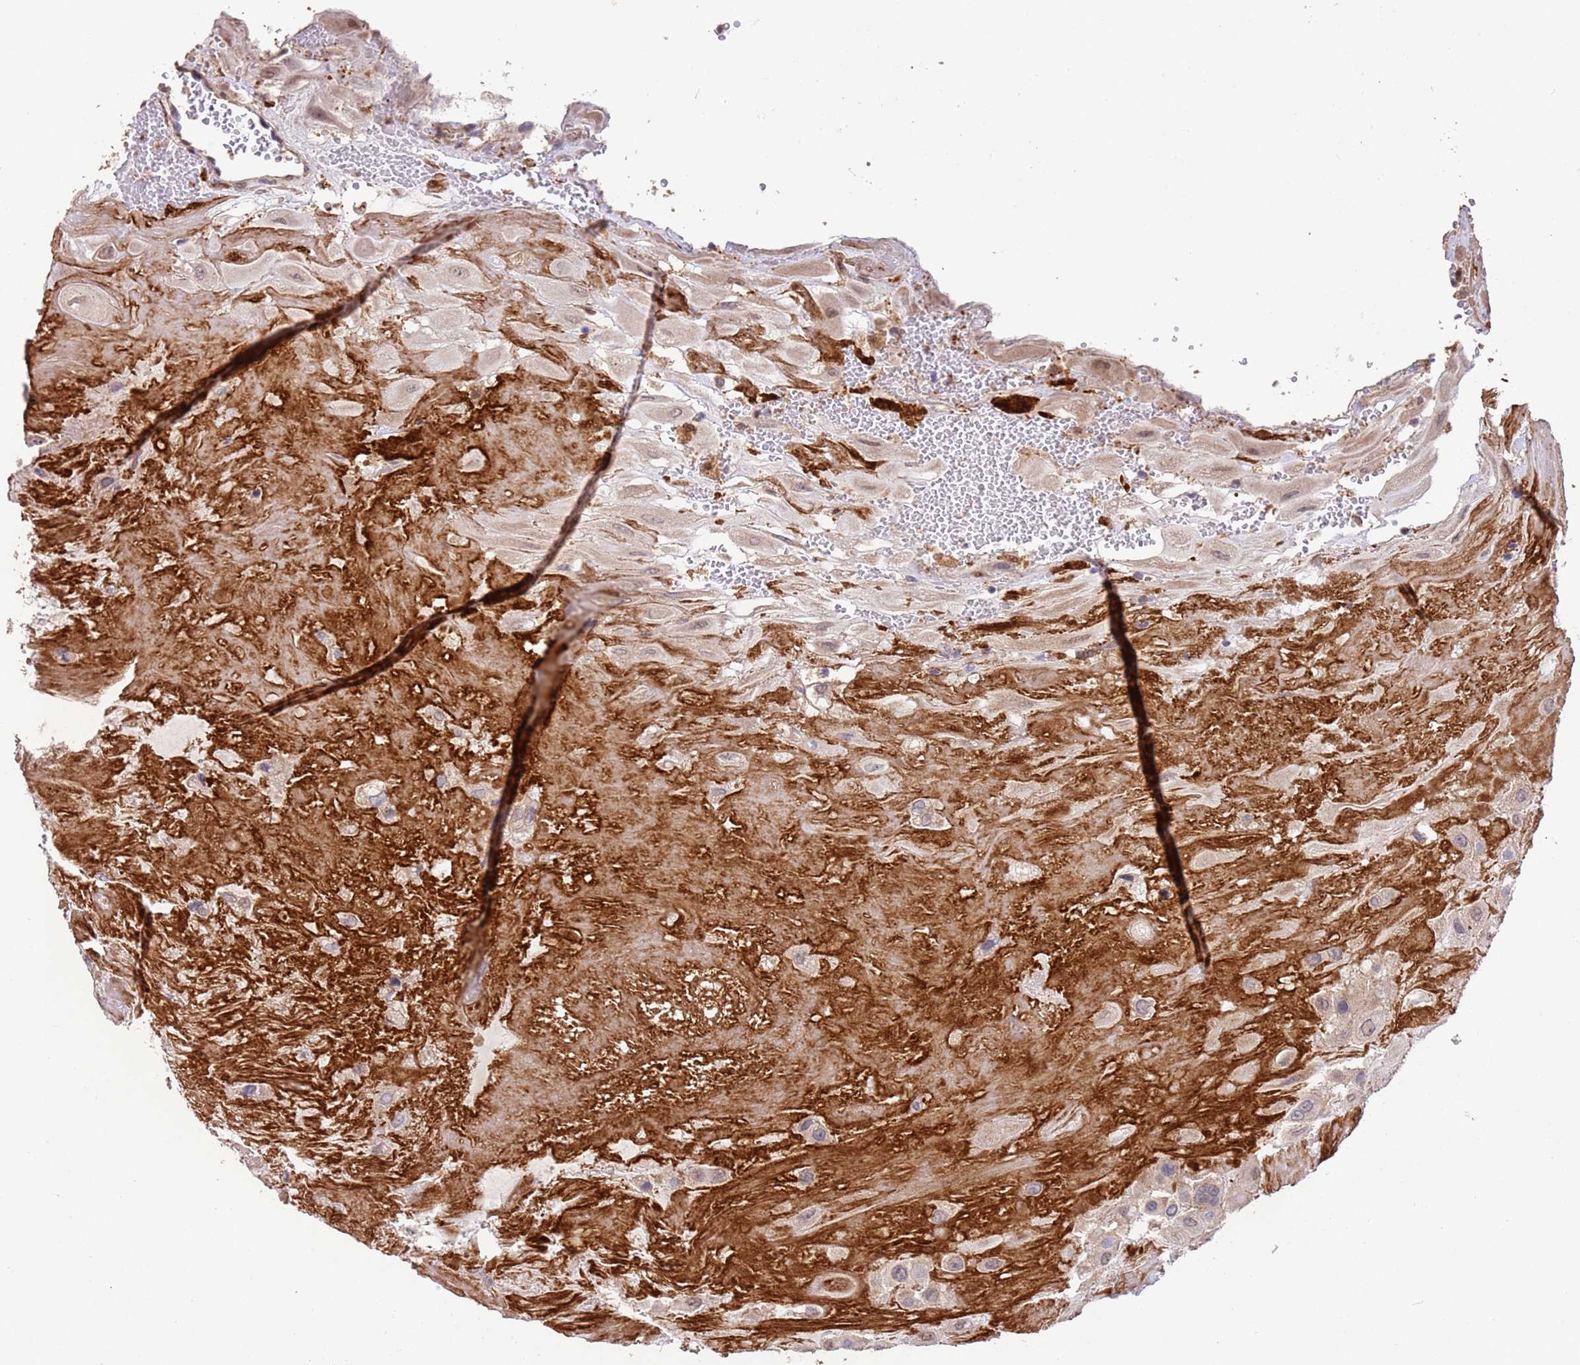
{"staining": {"intensity": "weak", "quantity": "25%-75%", "location": "cytoplasmic/membranous,nuclear"}, "tissue": "placenta", "cell_type": "Decidual cells", "image_type": "normal", "snomed": [{"axis": "morphology", "description": "Normal tissue, NOS"}, {"axis": "topography", "description": "Placenta"}], "caption": "Placenta stained for a protein displays weak cytoplasmic/membranous,nuclear positivity in decidual cells. (Stains: DAB in brown, nuclei in blue, Microscopy: brightfield microscopy at high magnification).", "gene": "NPHP1", "patient": {"sex": "female", "age": 32}}